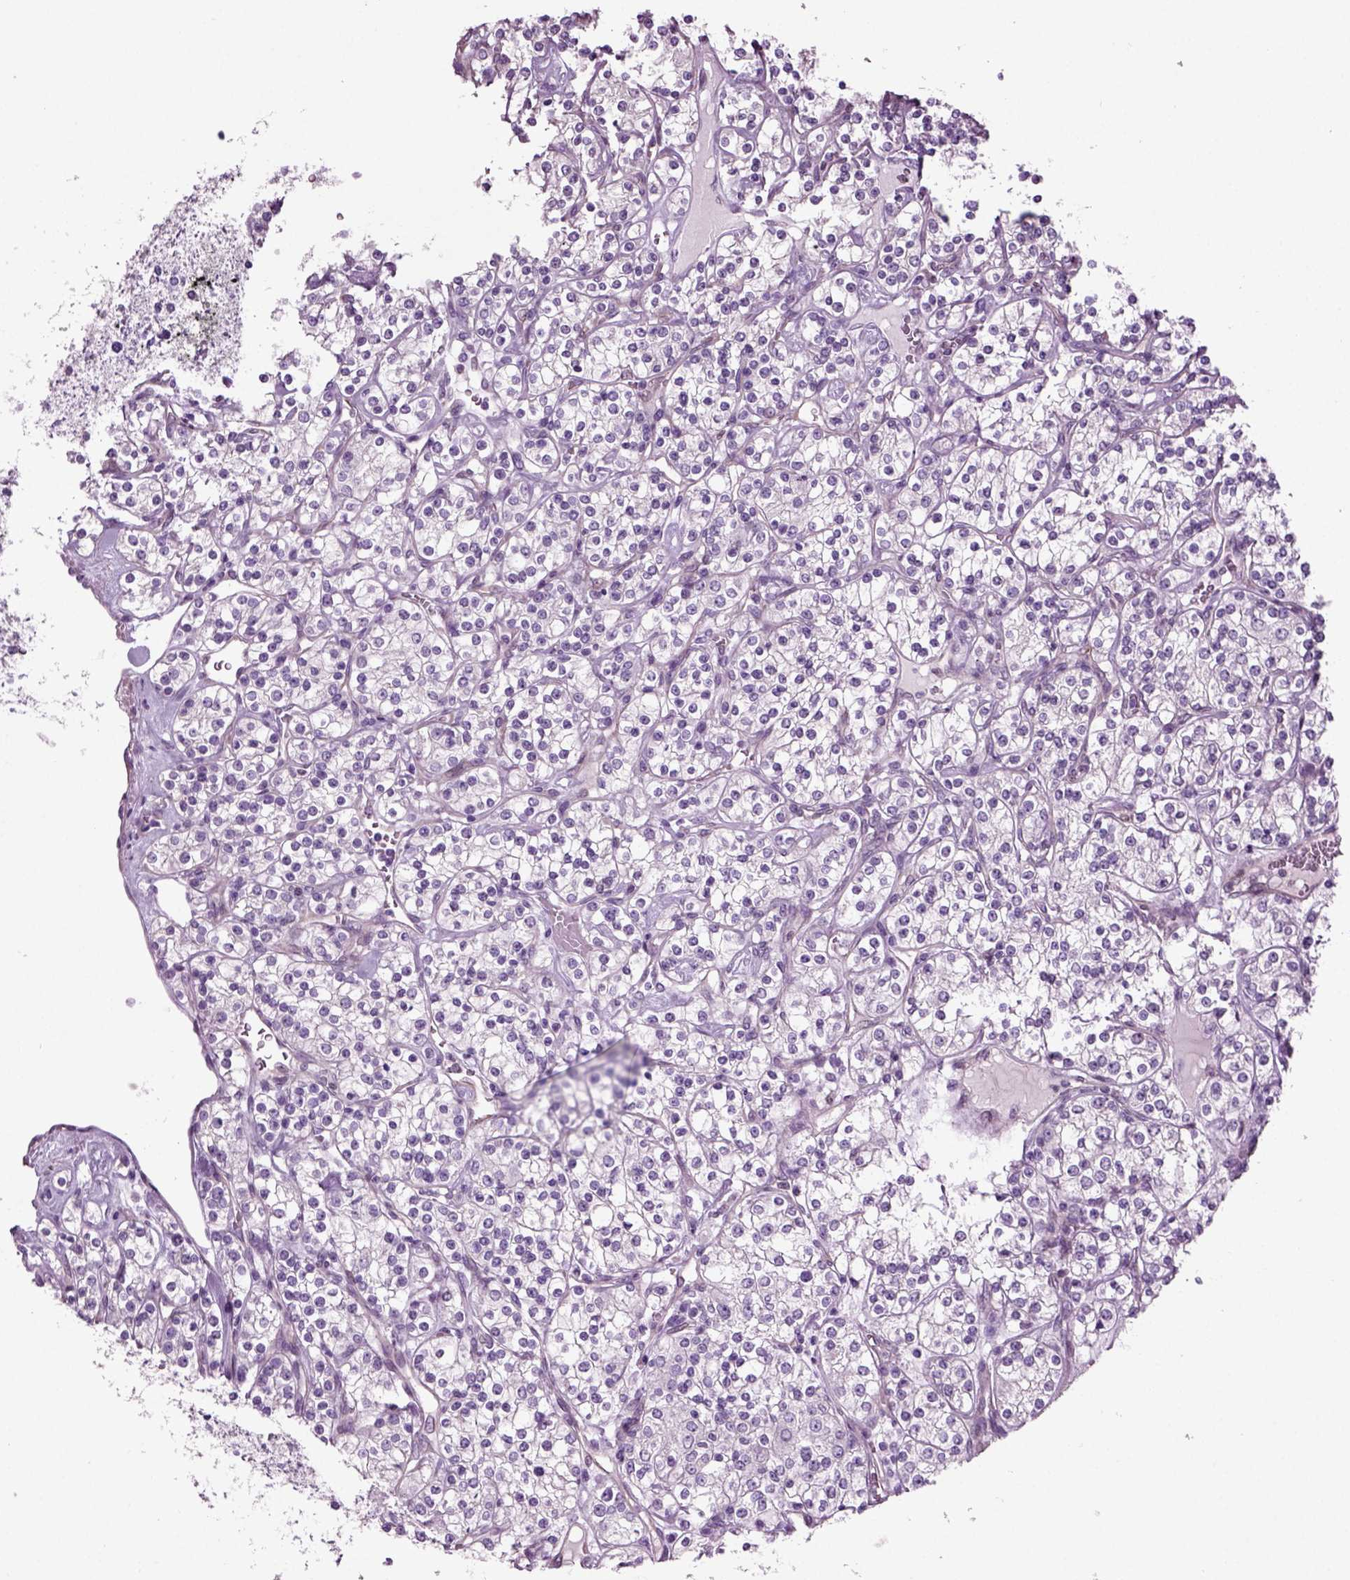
{"staining": {"intensity": "negative", "quantity": "none", "location": "none"}, "tissue": "renal cancer", "cell_type": "Tumor cells", "image_type": "cancer", "snomed": [{"axis": "morphology", "description": "Adenocarcinoma, NOS"}, {"axis": "topography", "description": "Kidney"}], "caption": "Protein analysis of renal cancer (adenocarcinoma) exhibits no significant staining in tumor cells.", "gene": "ARID3A", "patient": {"sex": "male", "age": 77}}